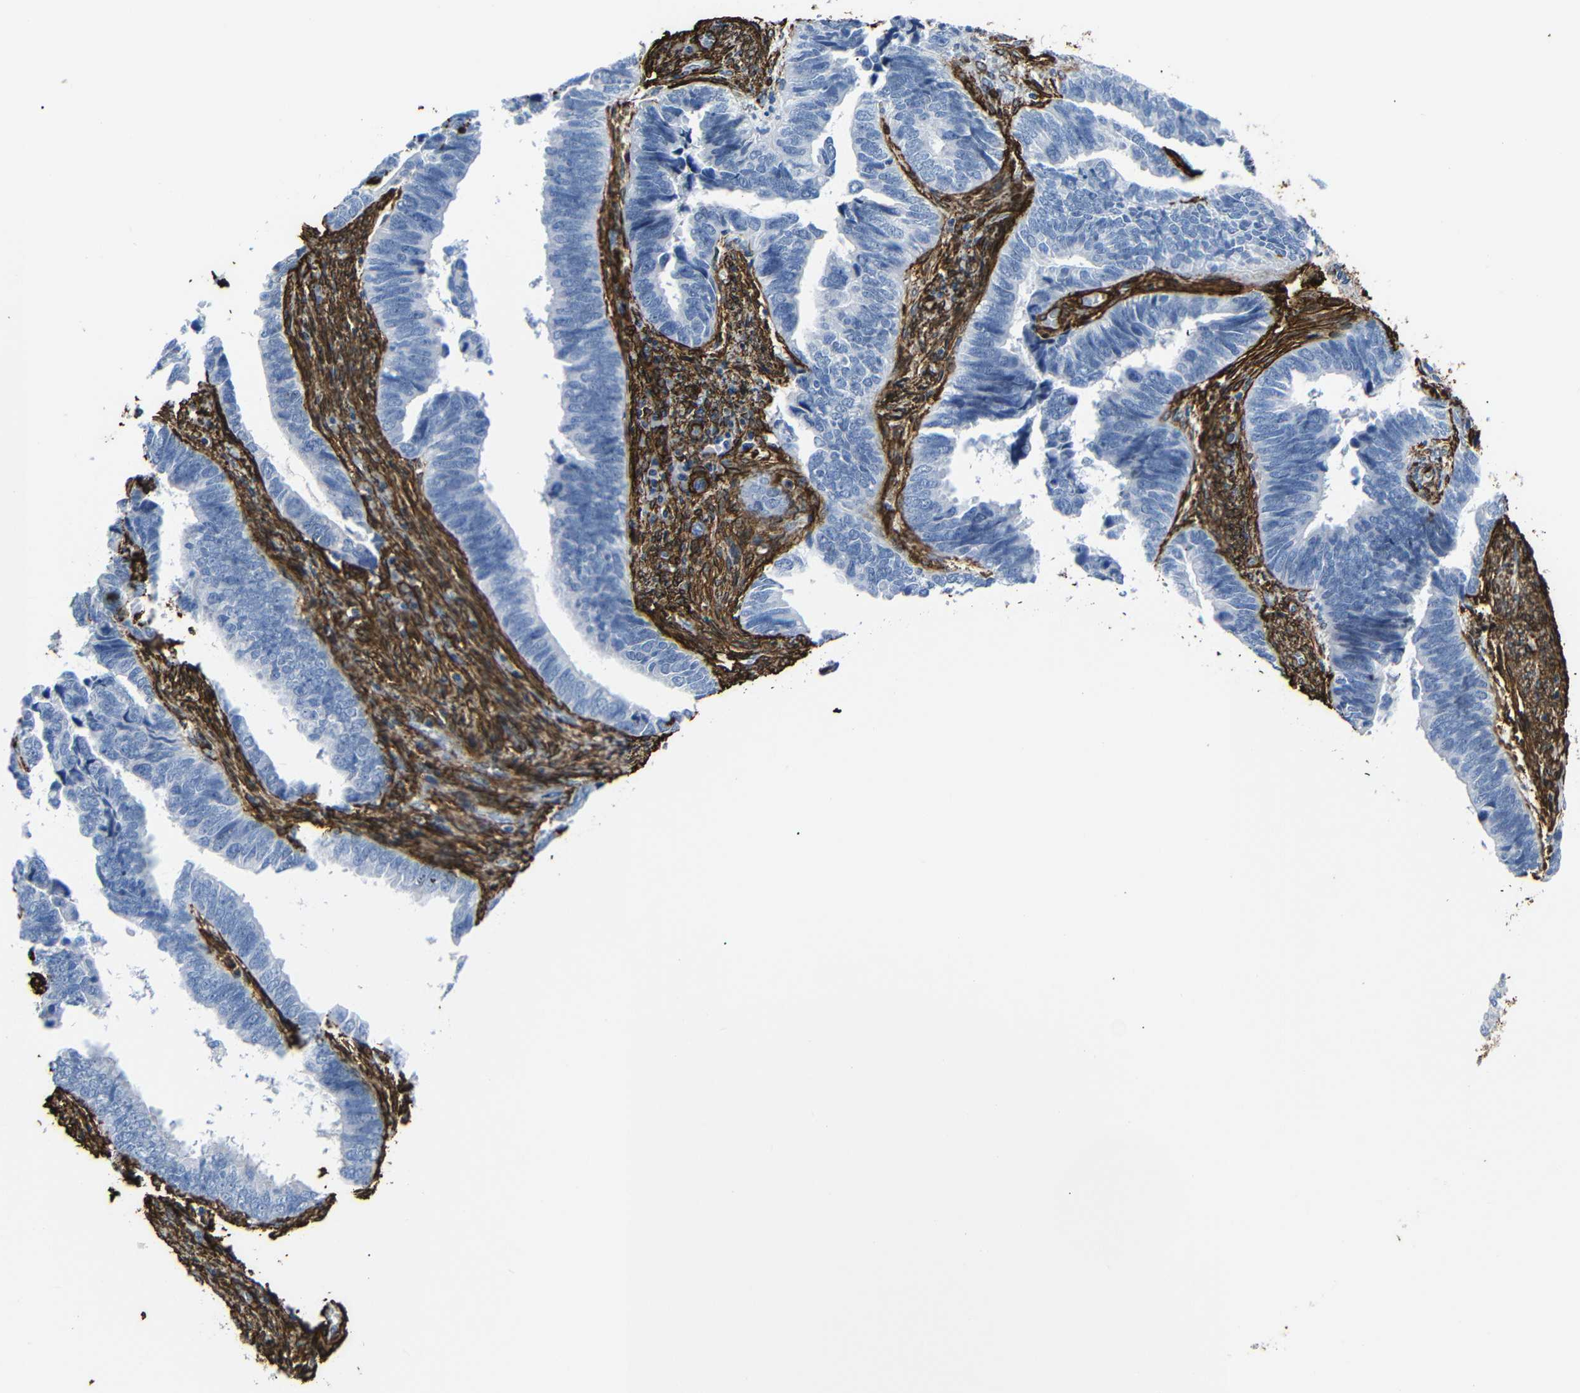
{"staining": {"intensity": "negative", "quantity": "none", "location": "none"}, "tissue": "endometrial cancer", "cell_type": "Tumor cells", "image_type": "cancer", "snomed": [{"axis": "morphology", "description": "Adenocarcinoma, NOS"}, {"axis": "topography", "description": "Endometrium"}], "caption": "An immunohistochemistry (IHC) histopathology image of endometrial cancer (adenocarcinoma) is shown. There is no staining in tumor cells of endometrial cancer (adenocarcinoma).", "gene": "ACTA2", "patient": {"sex": "female", "age": 75}}